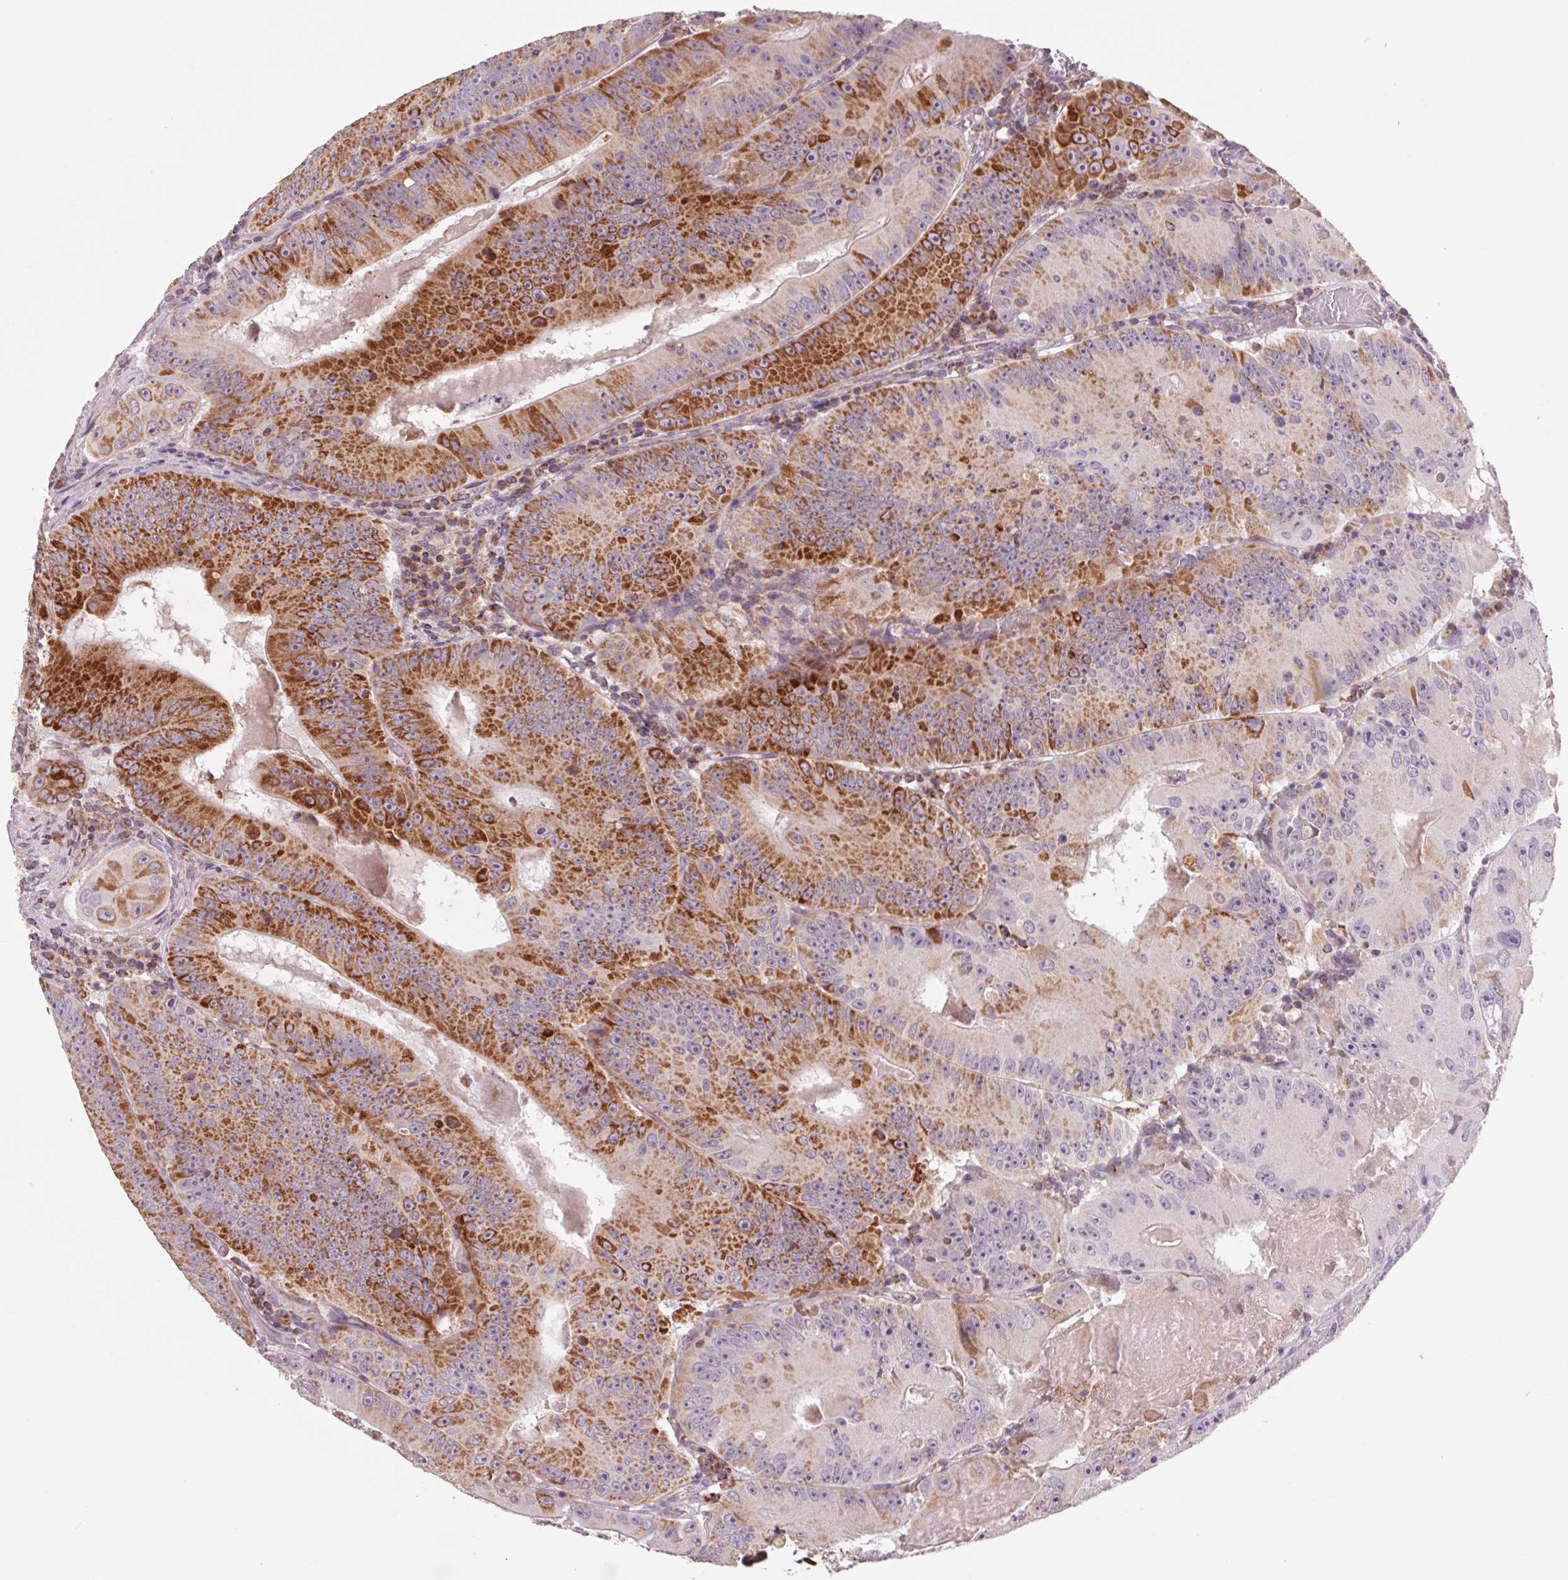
{"staining": {"intensity": "strong", "quantity": "25%-75%", "location": "cytoplasmic/membranous"}, "tissue": "colorectal cancer", "cell_type": "Tumor cells", "image_type": "cancer", "snomed": [{"axis": "morphology", "description": "Adenocarcinoma, NOS"}, {"axis": "topography", "description": "Colon"}], "caption": "Immunohistochemical staining of adenocarcinoma (colorectal) demonstrates strong cytoplasmic/membranous protein expression in approximately 25%-75% of tumor cells.", "gene": "COX6A1", "patient": {"sex": "female", "age": 86}}